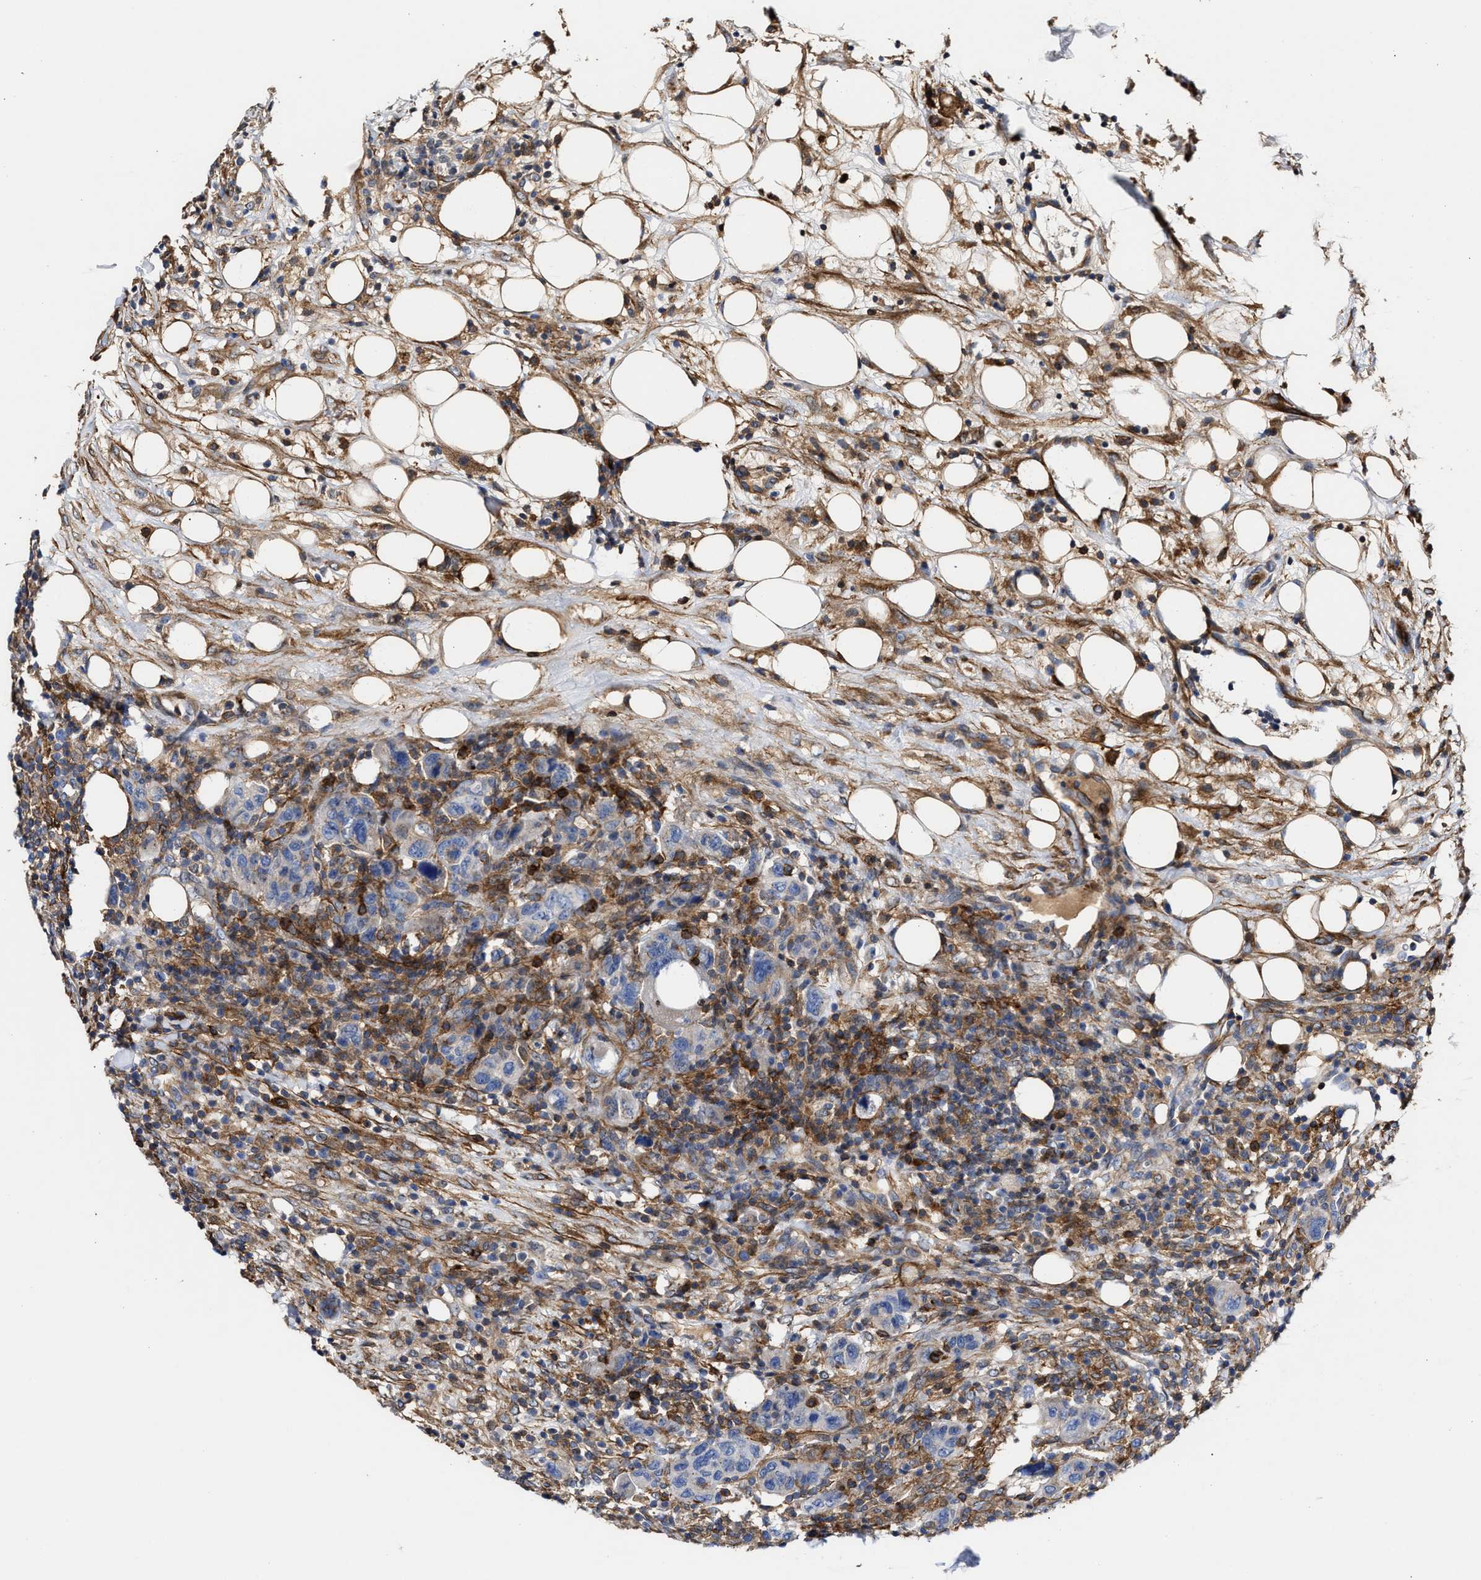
{"staining": {"intensity": "negative", "quantity": "none", "location": "none"}, "tissue": "breast cancer", "cell_type": "Tumor cells", "image_type": "cancer", "snomed": [{"axis": "morphology", "description": "Duct carcinoma"}, {"axis": "topography", "description": "Breast"}], "caption": "A photomicrograph of breast cancer (infiltrating ductal carcinoma) stained for a protein reveals no brown staining in tumor cells.", "gene": "HS3ST5", "patient": {"sex": "female", "age": 37}}